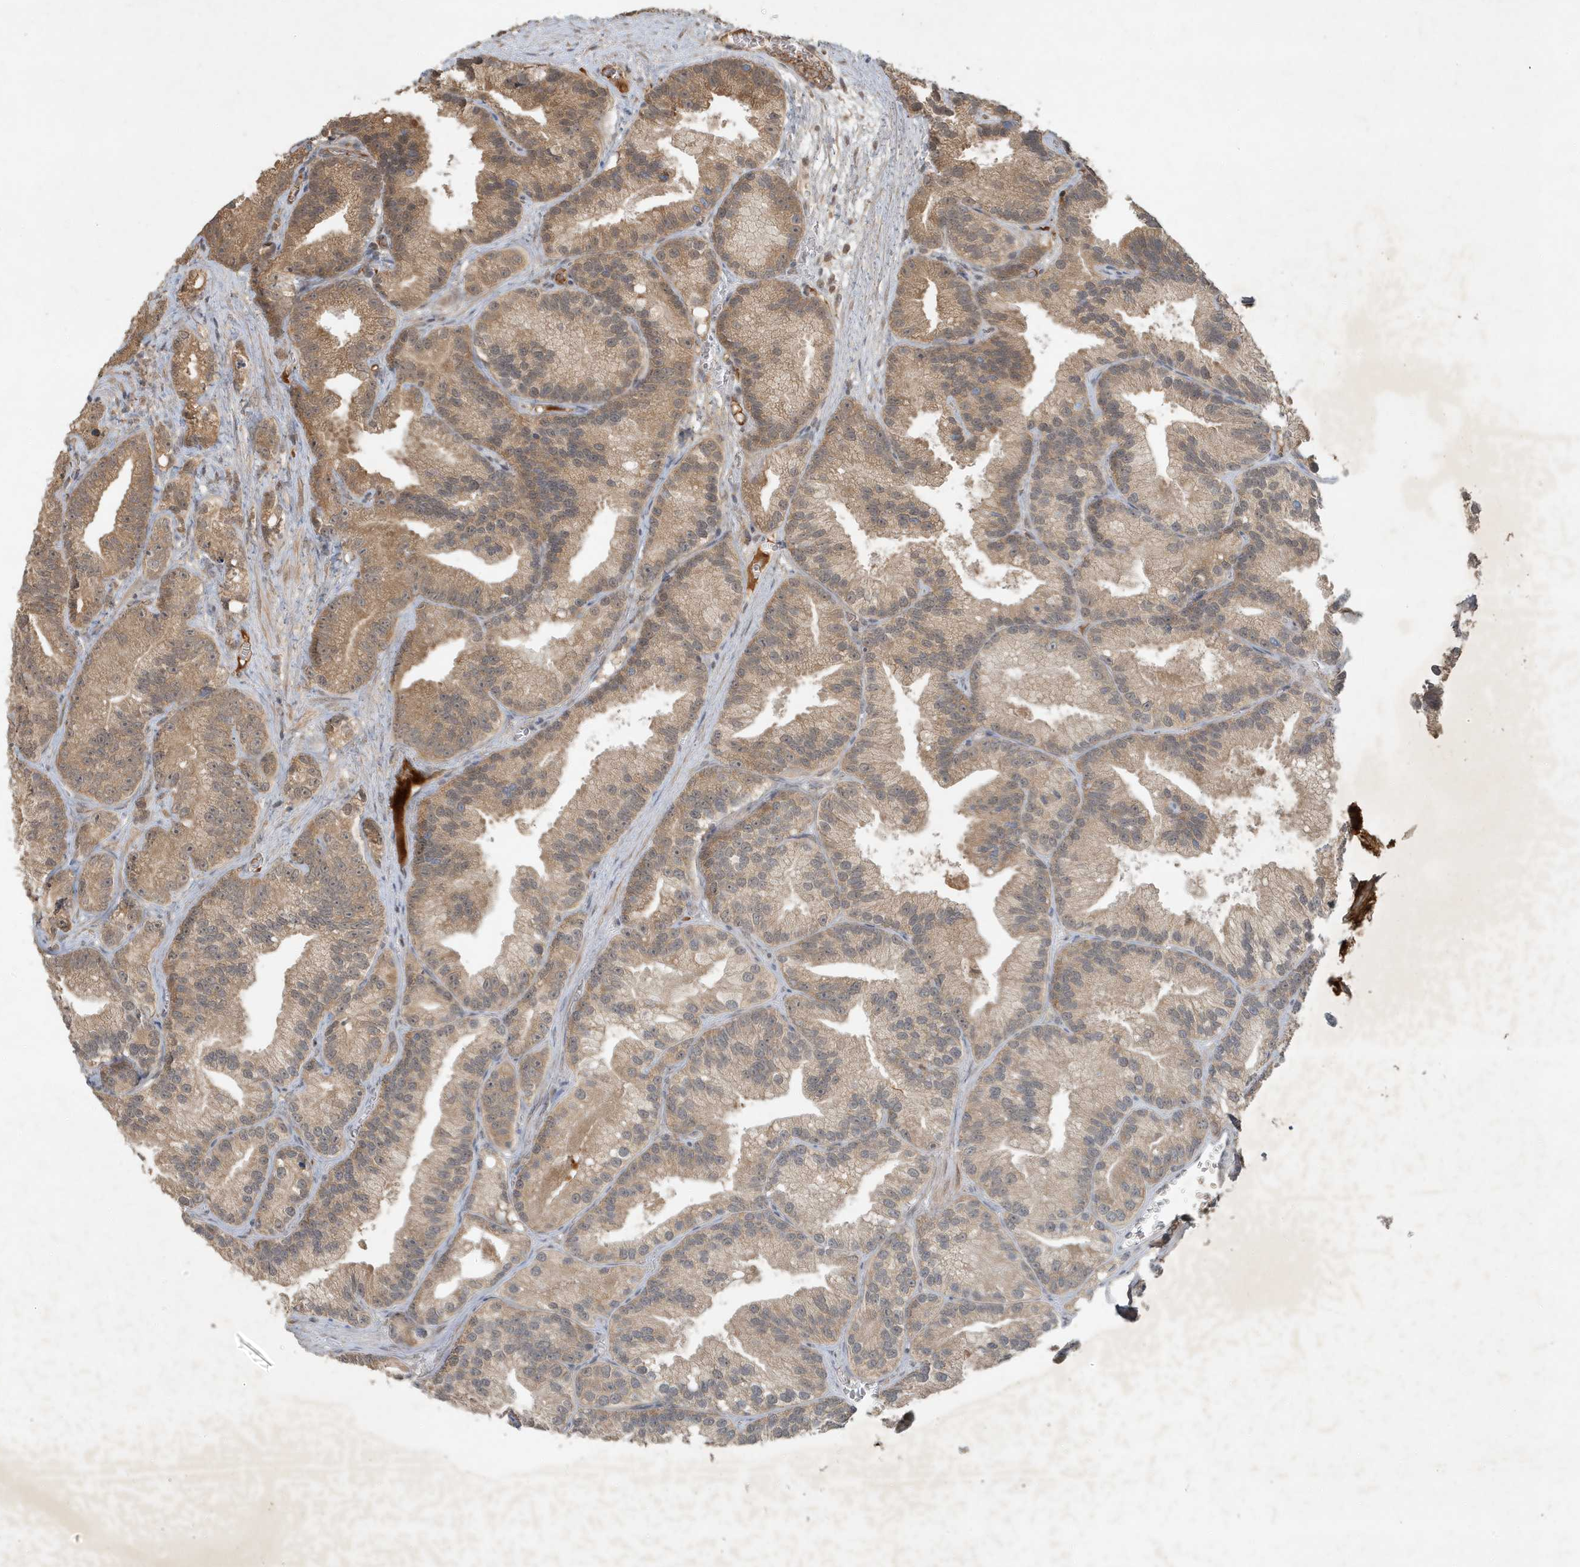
{"staining": {"intensity": "weak", "quantity": ">75%", "location": "cytoplasmic/membranous"}, "tissue": "prostate cancer", "cell_type": "Tumor cells", "image_type": "cancer", "snomed": [{"axis": "morphology", "description": "Adenocarcinoma, Low grade"}, {"axis": "topography", "description": "Prostate"}], "caption": "Low-grade adenocarcinoma (prostate) was stained to show a protein in brown. There is low levels of weak cytoplasmic/membranous expression in about >75% of tumor cells.", "gene": "ABCB9", "patient": {"sex": "male", "age": 89}}